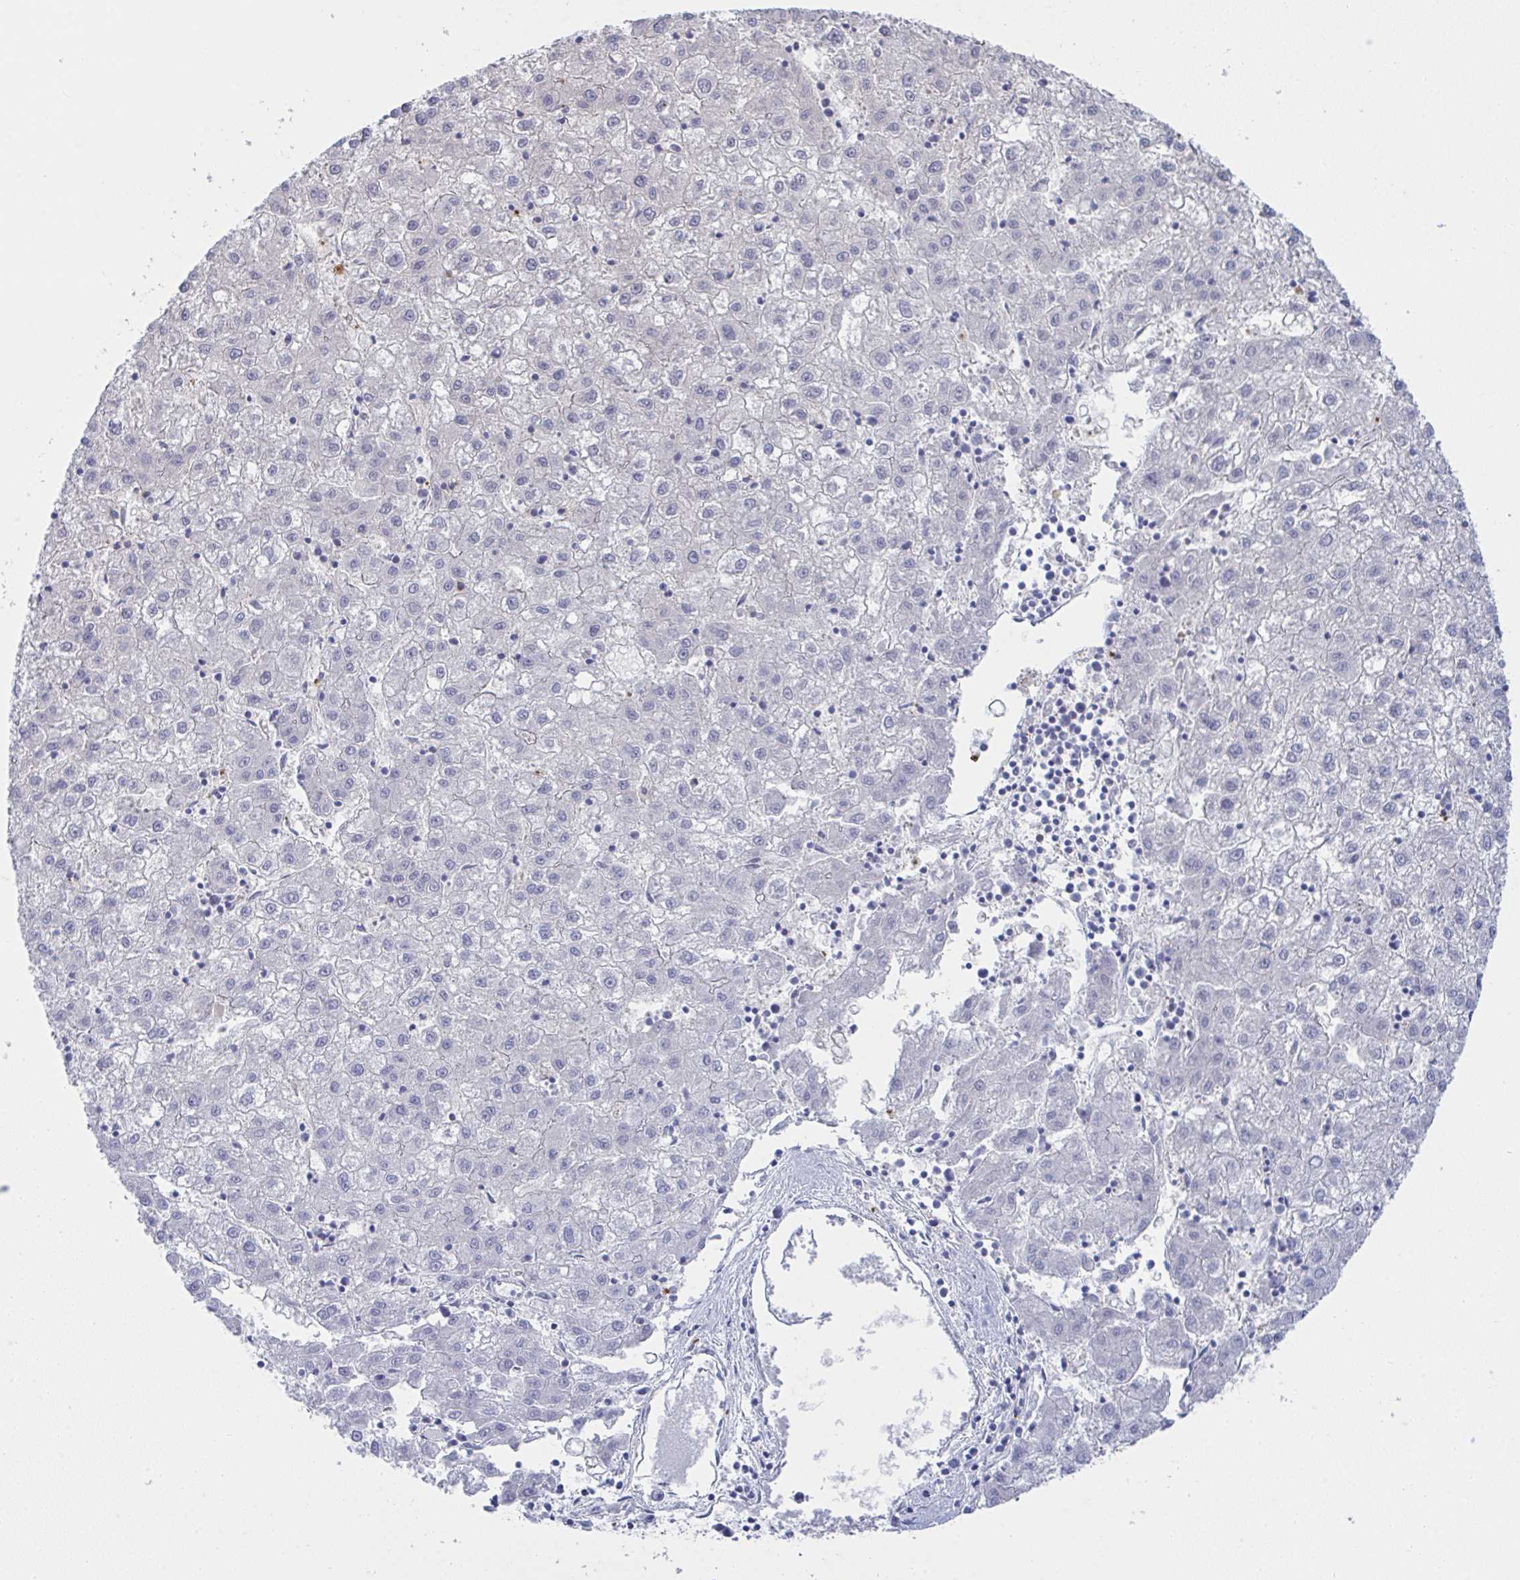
{"staining": {"intensity": "negative", "quantity": "none", "location": "none"}, "tissue": "liver cancer", "cell_type": "Tumor cells", "image_type": "cancer", "snomed": [{"axis": "morphology", "description": "Carcinoma, Hepatocellular, NOS"}, {"axis": "topography", "description": "Liver"}], "caption": "DAB immunohistochemical staining of hepatocellular carcinoma (liver) displays no significant expression in tumor cells.", "gene": "WNK1", "patient": {"sex": "male", "age": 72}}